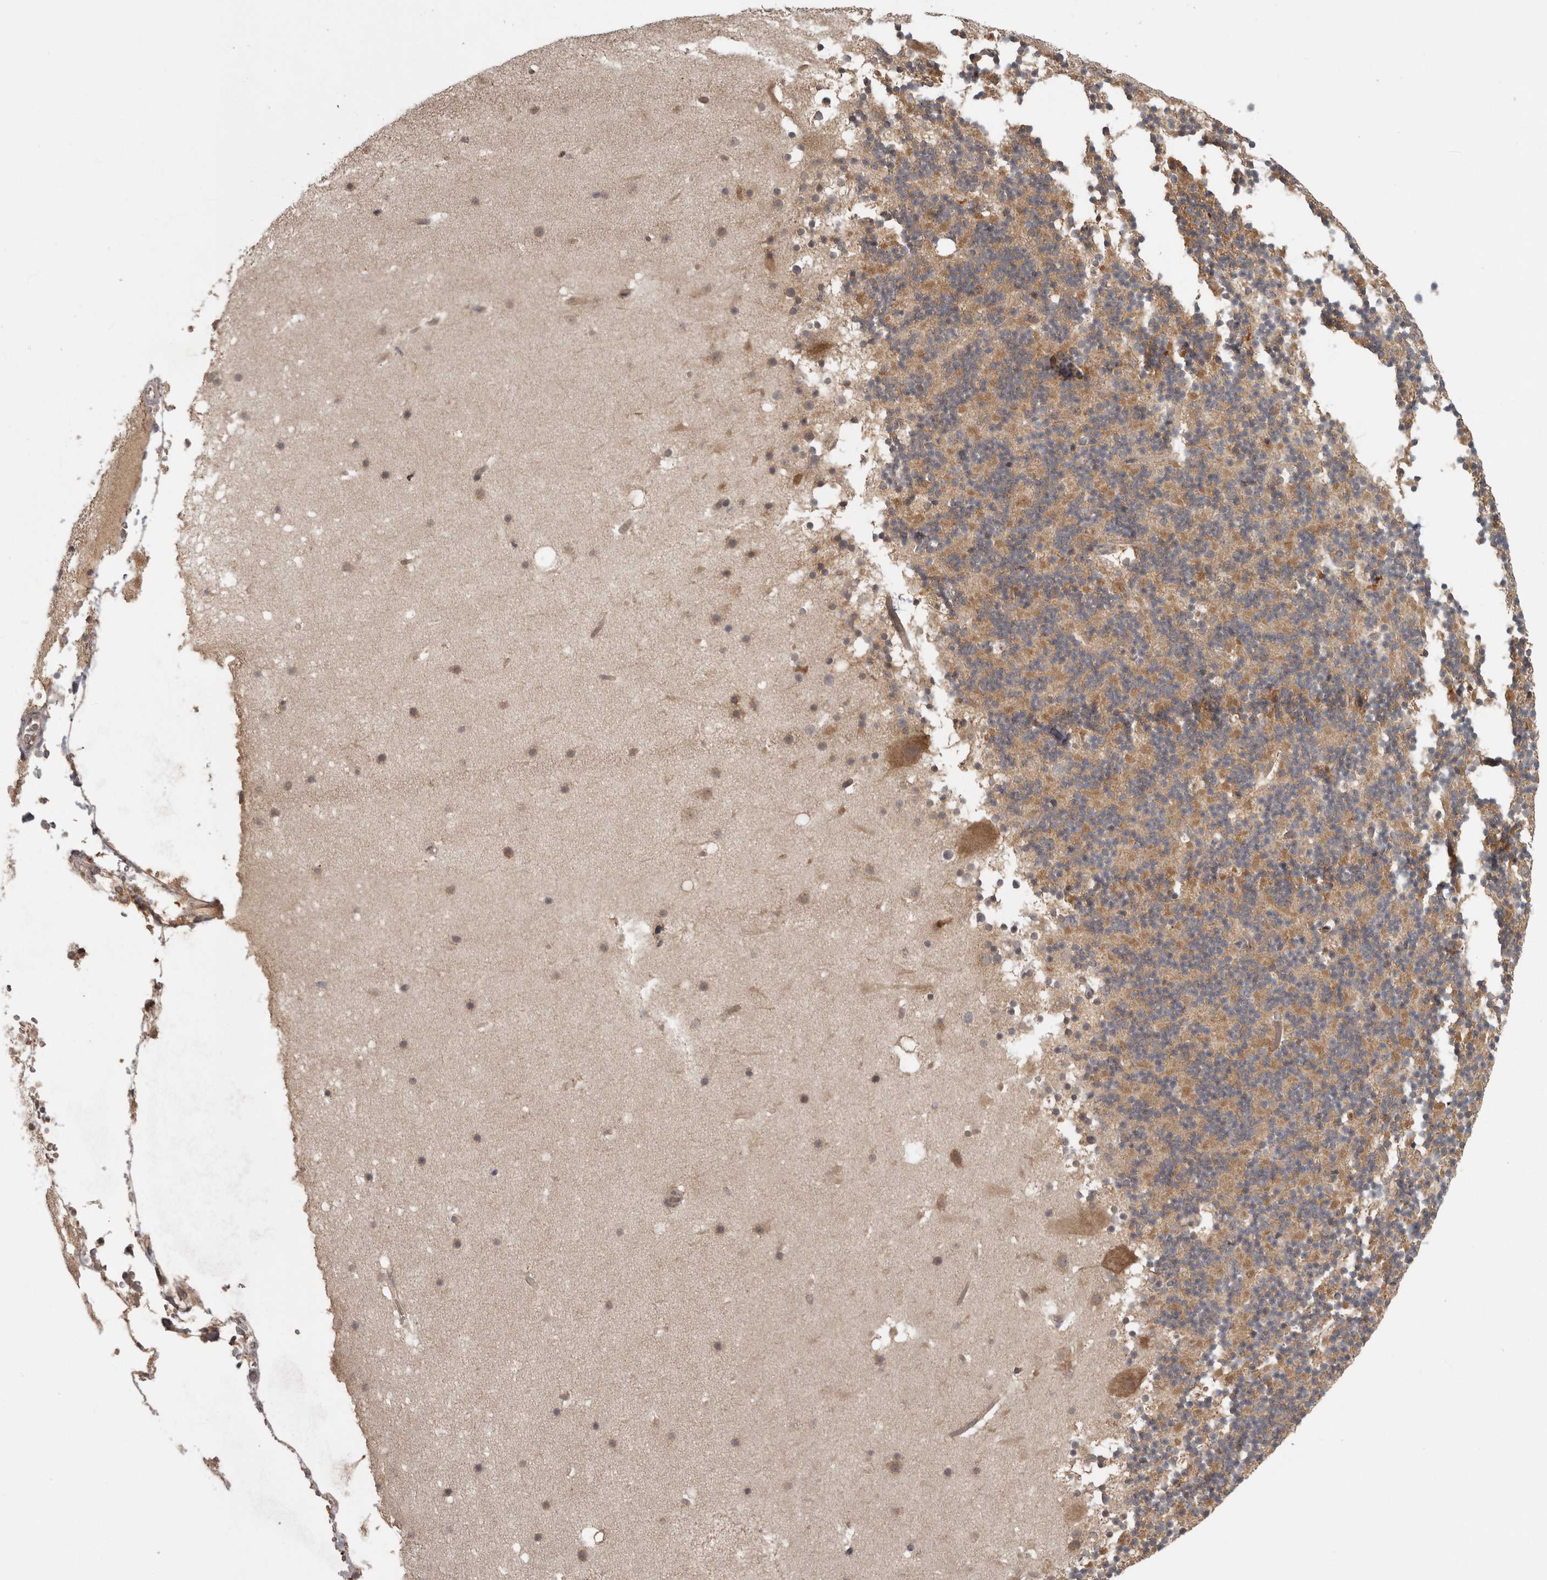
{"staining": {"intensity": "moderate", "quantity": ">75%", "location": "cytoplasmic/membranous"}, "tissue": "cerebellum", "cell_type": "Cells in granular layer", "image_type": "normal", "snomed": [{"axis": "morphology", "description": "Normal tissue, NOS"}, {"axis": "topography", "description": "Cerebellum"}], "caption": "Immunohistochemical staining of normal human cerebellum demonstrates >75% levels of moderate cytoplasmic/membranous protein positivity in approximately >75% of cells in granular layer. The protein of interest is stained brown, and the nuclei are stained in blue (DAB IHC with brightfield microscopy, high magnification).", "gene": "MICU3", "patient": {"sex": "male", "age": 57}}